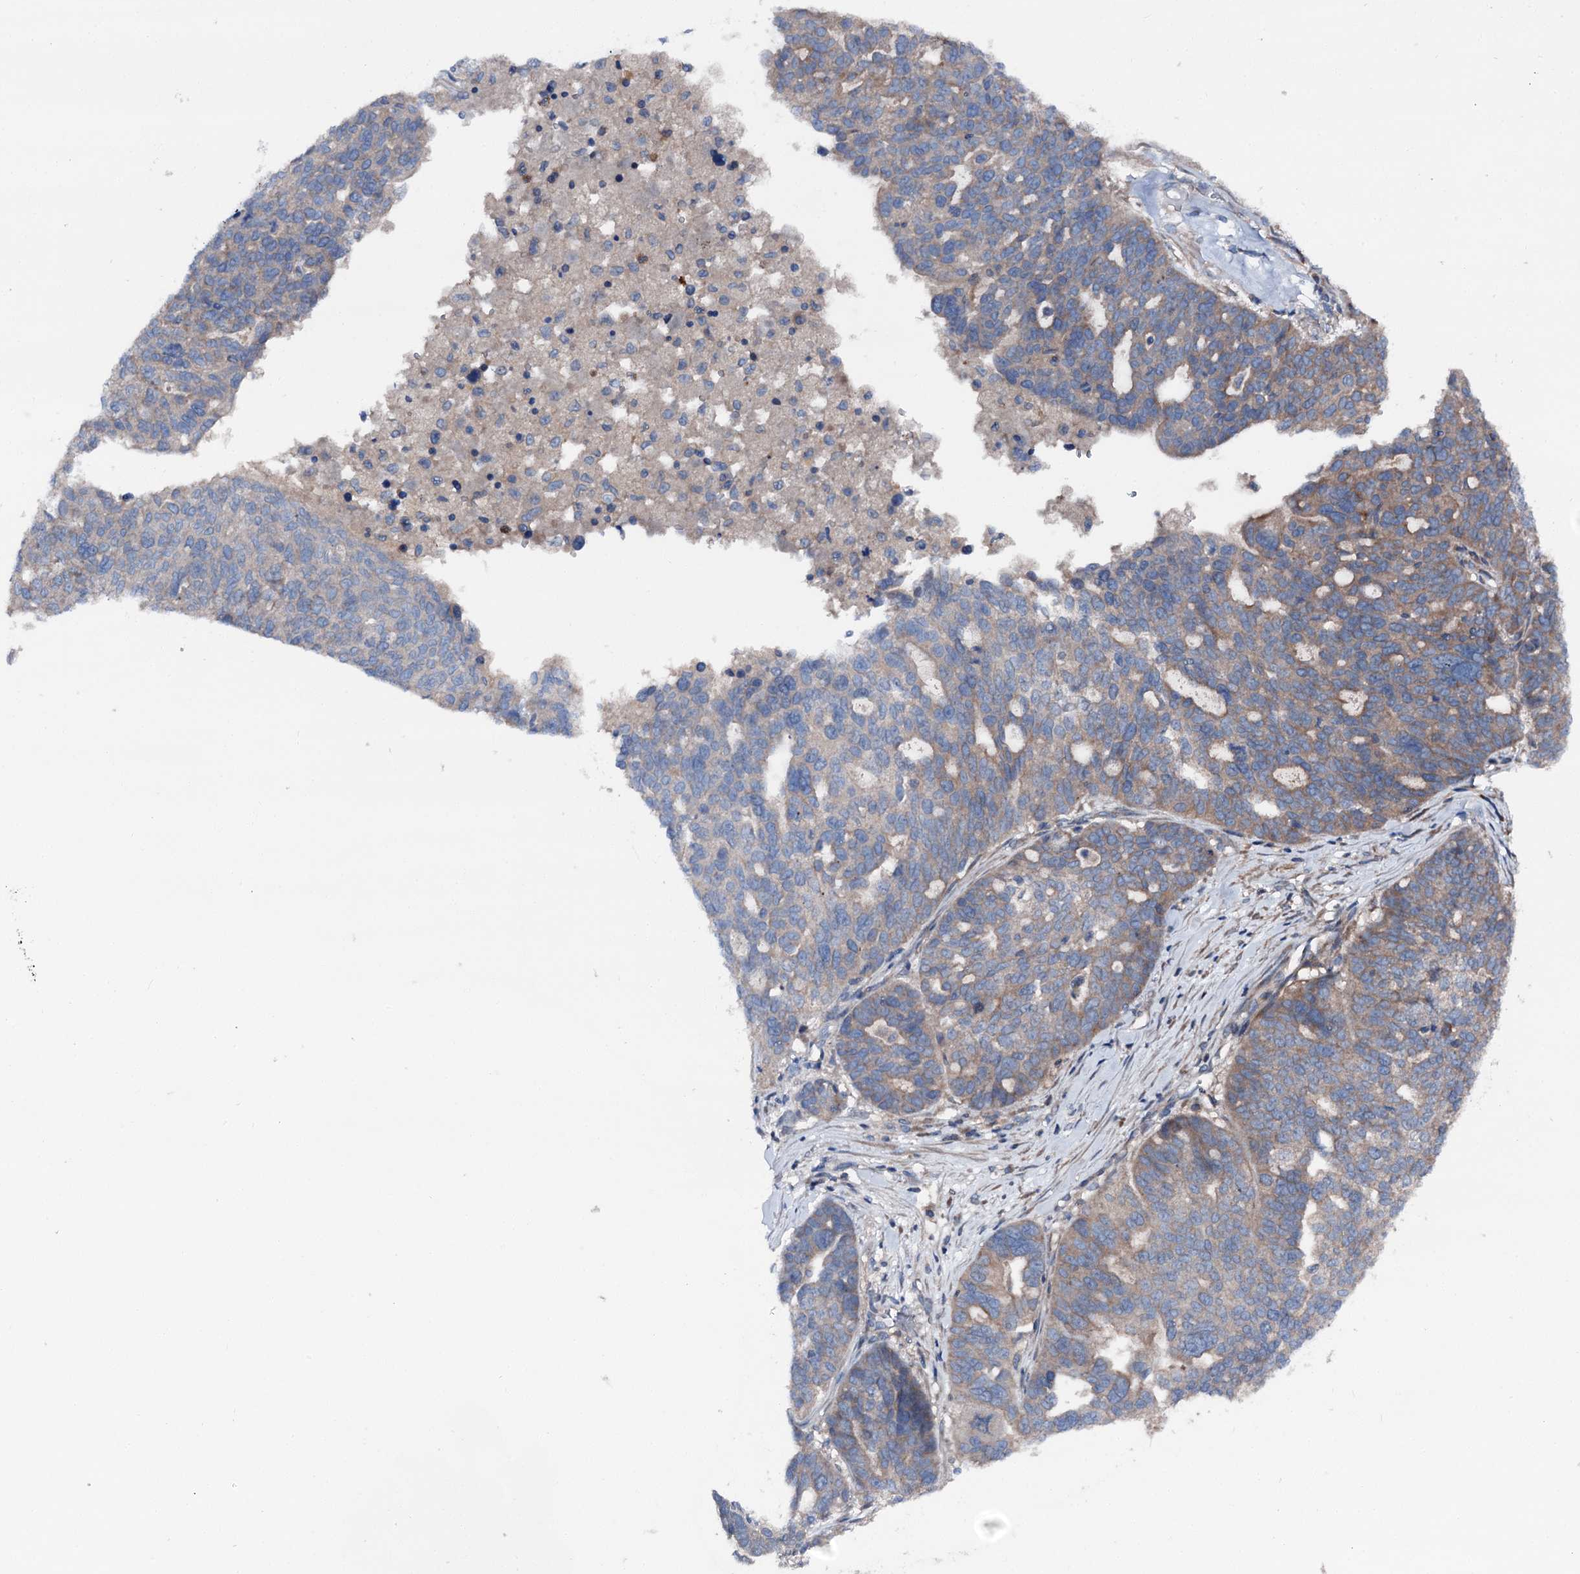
{"staining": {"intensity": "moderate", "quantity": "25%-75%", "location": "cytoplasmic/membranous"}, "tissue": "ovarian cancer", "cell_type": "Tumor cells", "image_type": "cancer", "snomed": [{"axis": "morphology", "description": "Cystadenocarcinoma, serous, NOS"}, {"axis": "topography", "description": "Ovary"}], "caption": "About 25%-75% of tumor cells in human ovarian serous cystadenocarcinoma display moderate cytoplasmic/membranous protein expression as visualized by brown immunohistochemical staining.", "gene": "SLC22A25", "patient": {"sex": "female", "age": 59}}